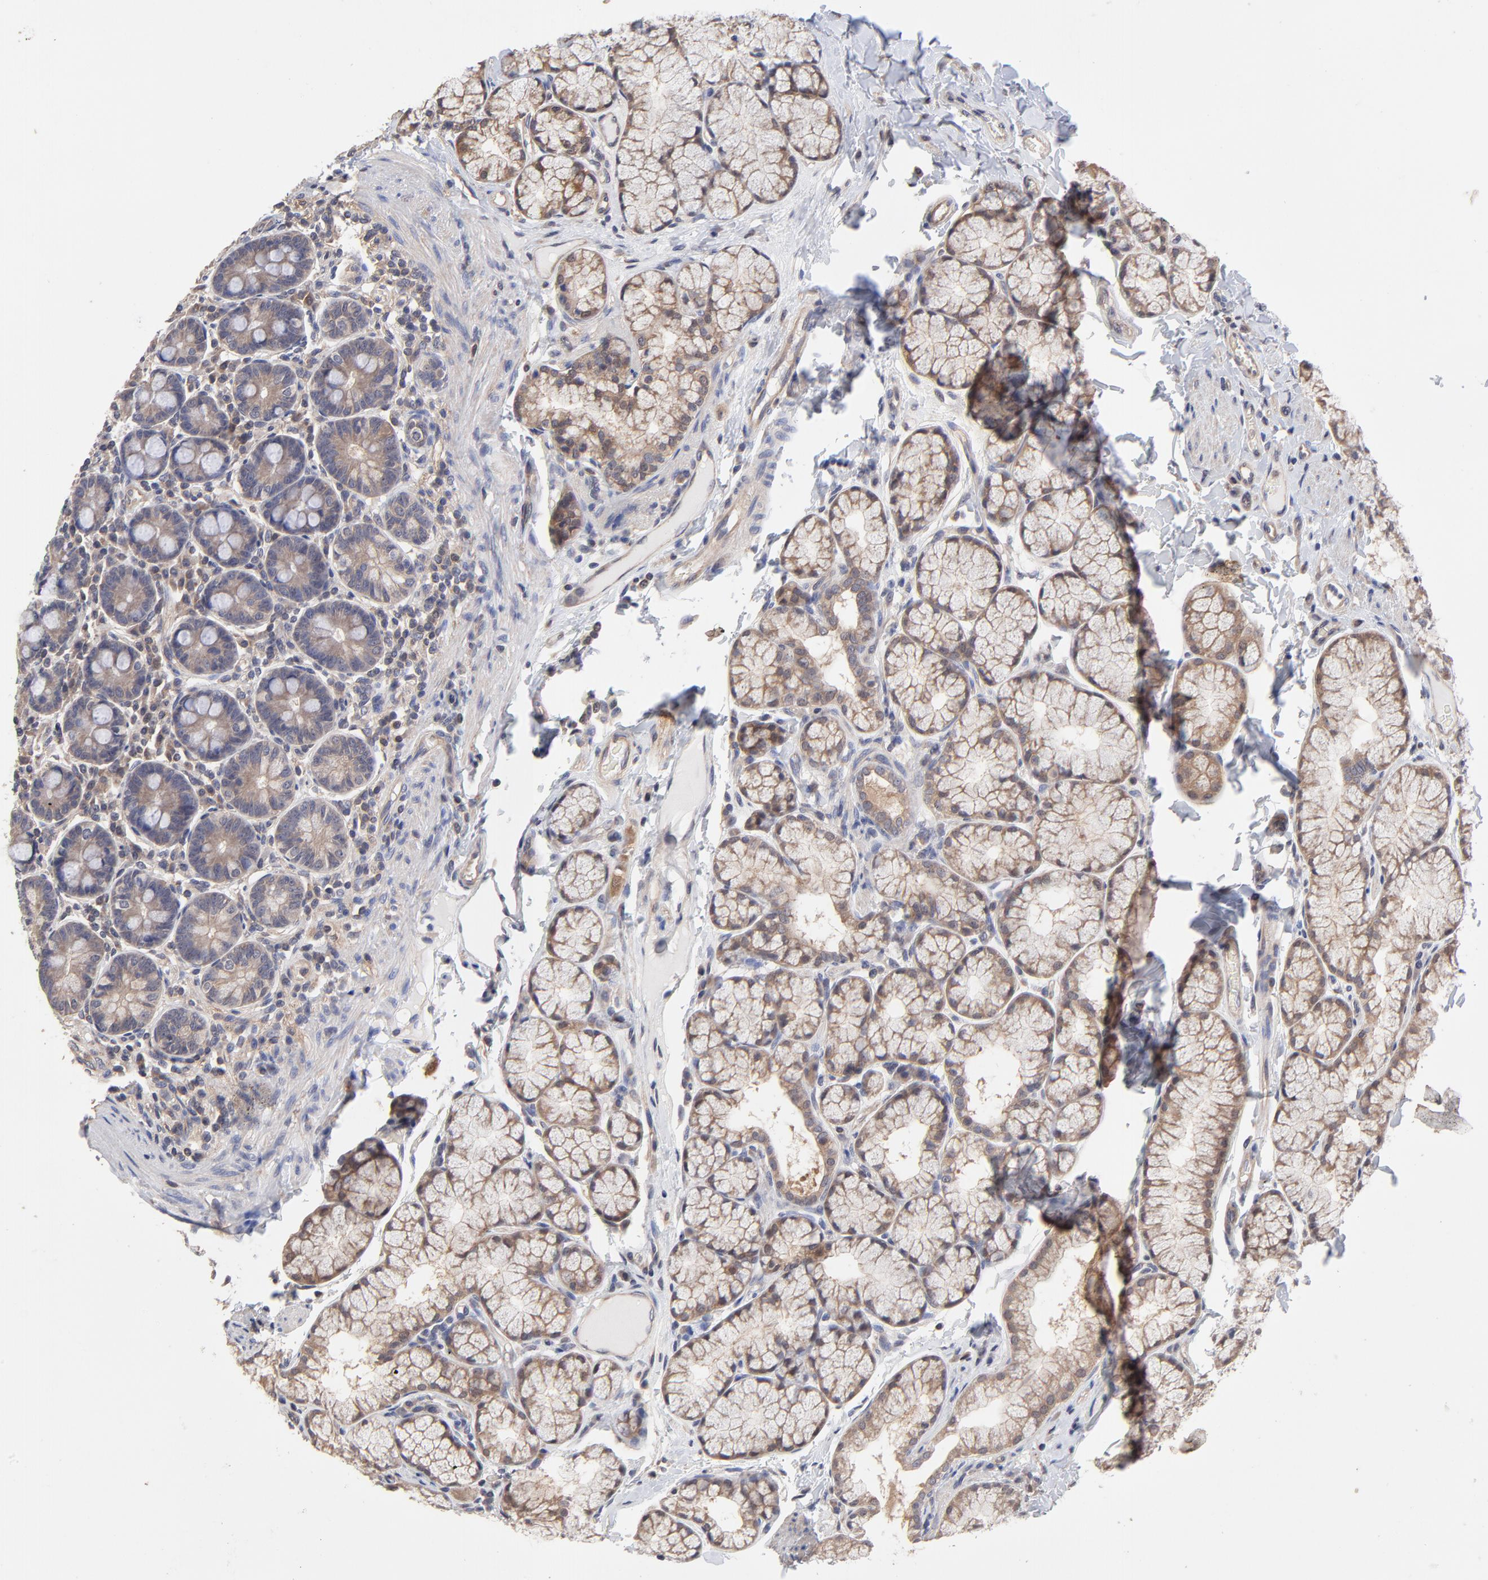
{"staining": {"intensity": "weak", "quantity": ">75%", "location": "cytoplasmic/membranous"}, "tissue": "duodenum", "cell_type": "Glandular cells", "image_type": "normal", "snomed": [{"axis": "morphology", "description": "Normal tissue, NOS"}, {"axis": "topography", "description": "Duodenum"}], "caption": "This is an image of immunohistochemistry (IHC) staining of benign duodenum, which shows weak staining in the cytoplasmic/membranous of glandular cells.", "gene": "PCMT1", "patient": {"sex": "male", "age": 50}}